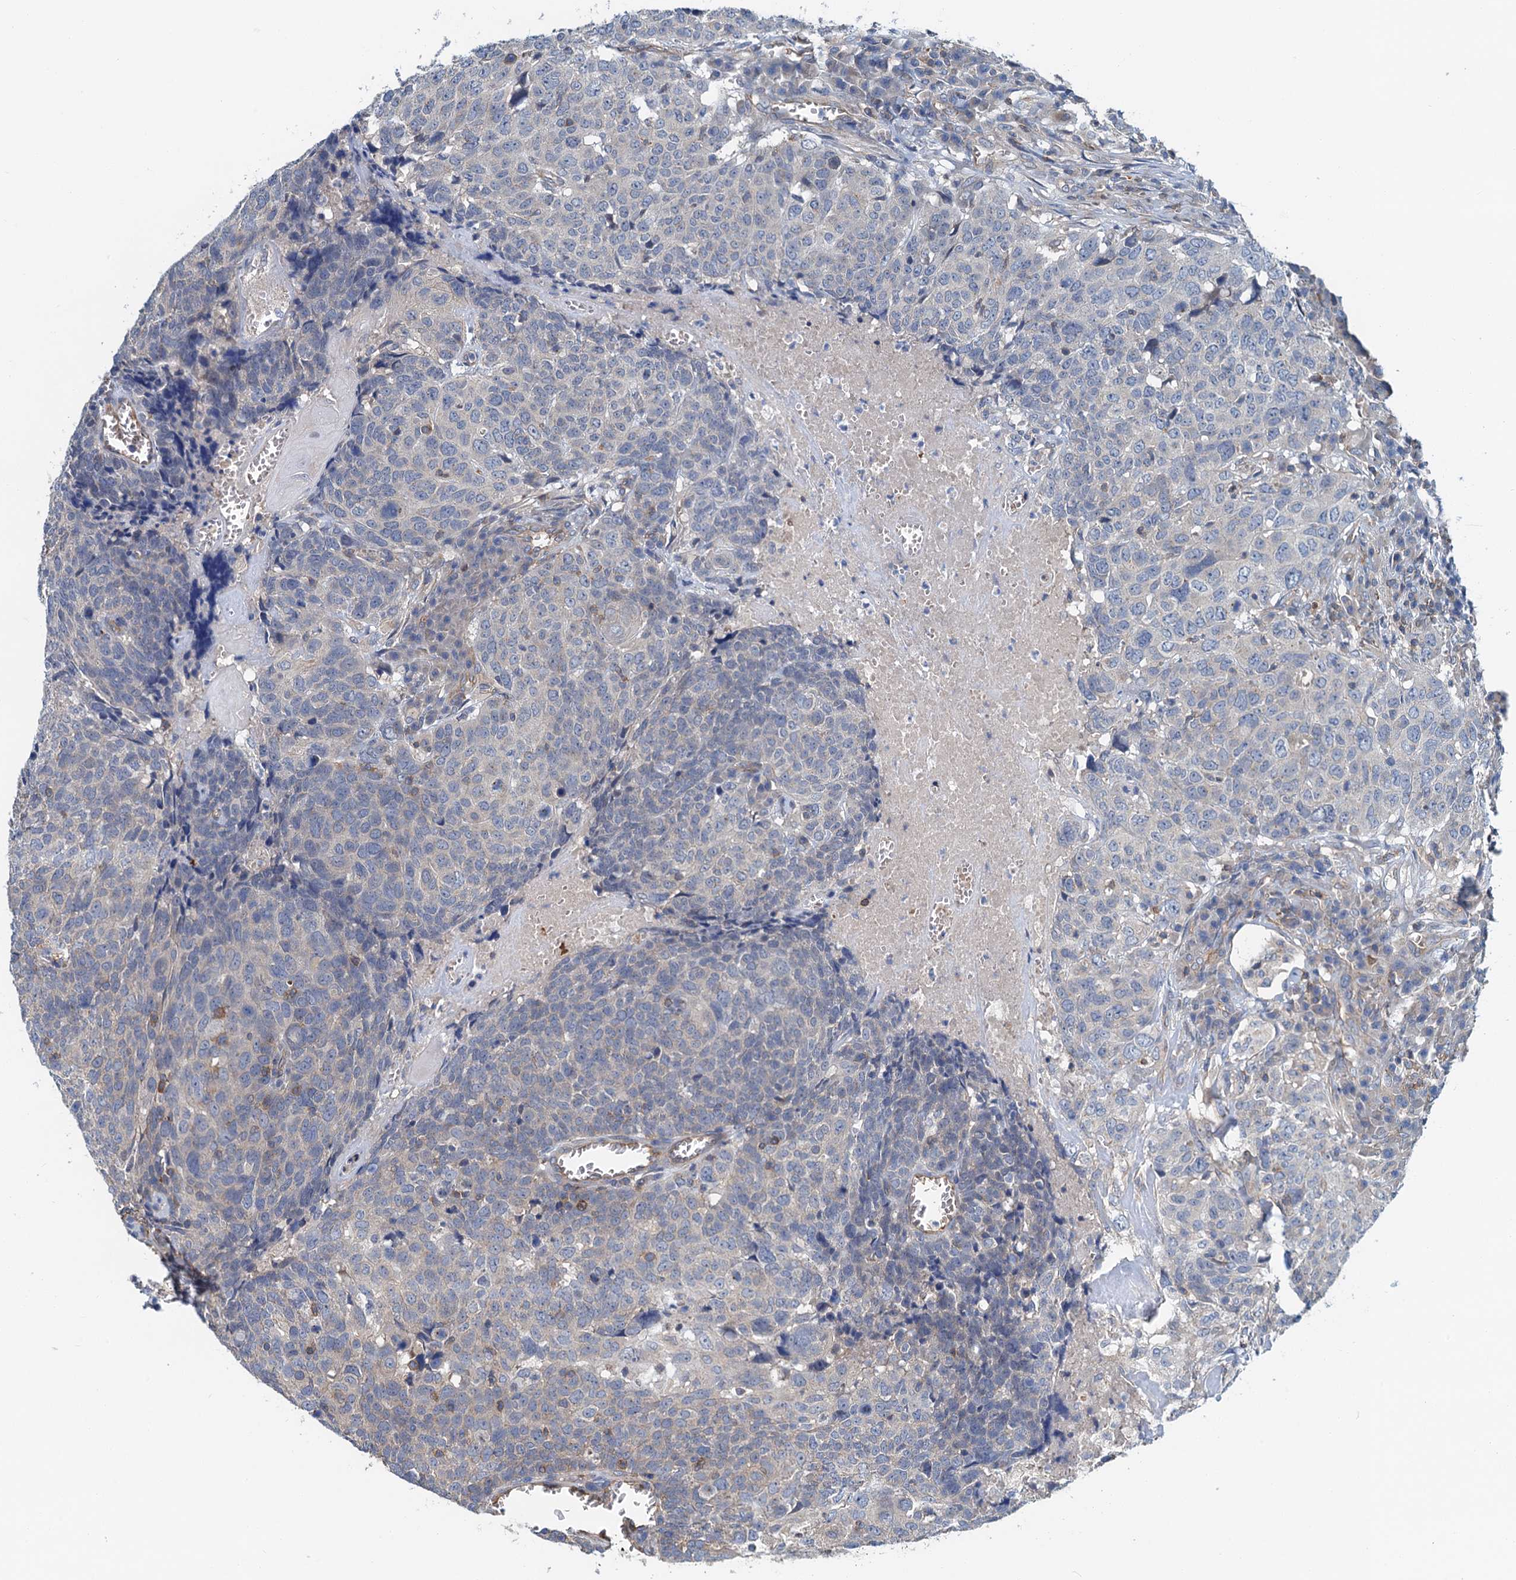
{"staining": {"intensity": "negative", "quantity": "none", "location": "none"}, "tissue": "head and neck cancer", "cell_type": "Tumor cells", "image_type": "cancer", "snomed": [{"axis": "morphology", "description": "Squamous cell carcinoma, NOS"}, {"axis": "topography", "description": "Head-Neck"}], "caption": "Tumor cells show no significant staining in squamous cell carcinoma (head and neck).", "gene": "ROGDI", "patient": {"sex": "male", "age": 66}}